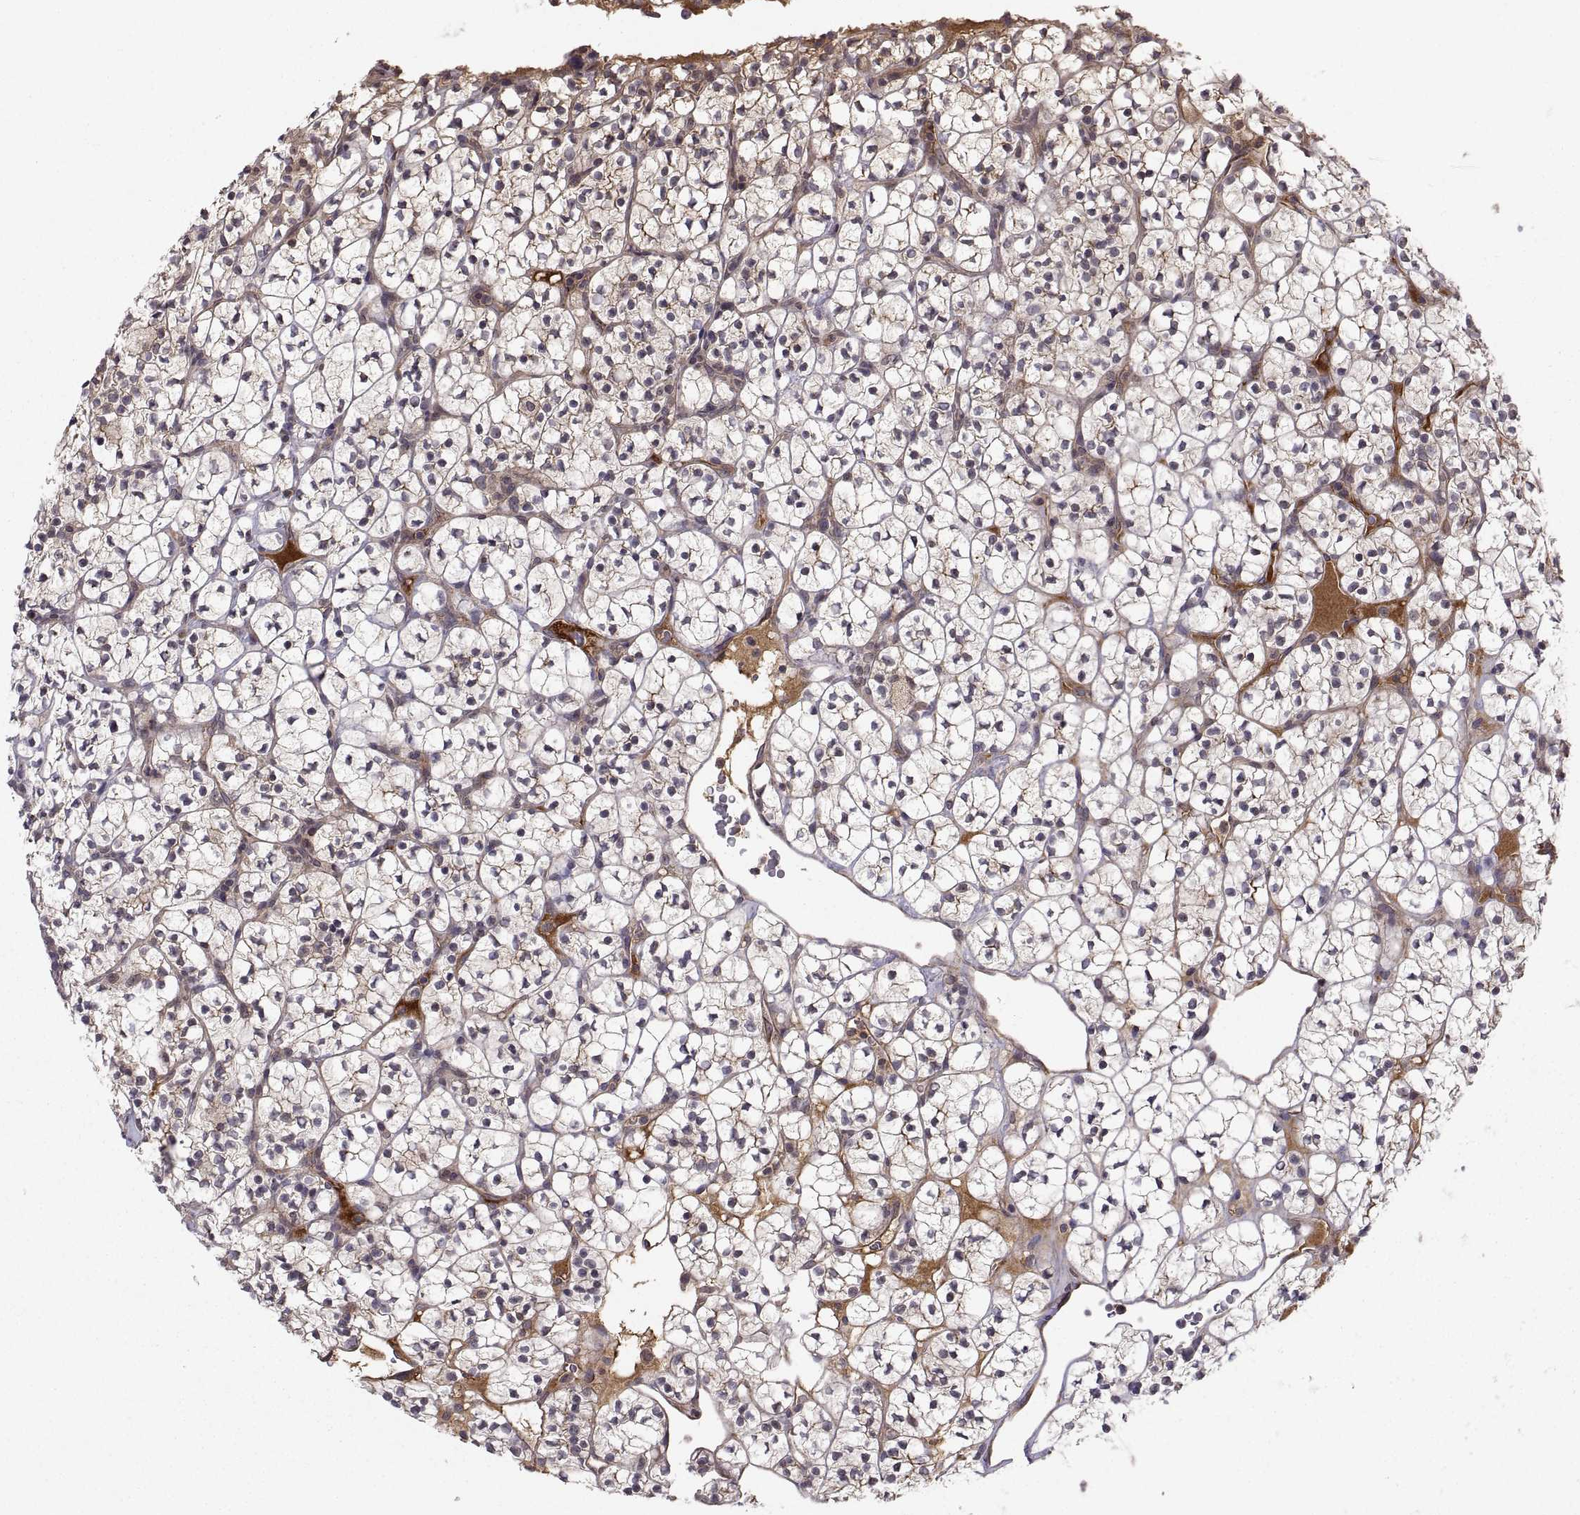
{"staining": {"intensity": "weak", "quantity": "25%-75%", "location": "cytoplasmic/membranous"}, "tissue": "renal cancer", "cell_type": "Tumor cells", "image_type": "cancer", "snomed": [{"axis": "morphology", "description": "Adenocarcinoma, NOS"}, {"axis": "topography", "description": "Kidney"}], "caption": "Renal cancer tissue exhibits weak cytoplasmic/membranous staining in approximately 25%-75% of tumor cells", "gene": "ABL2", "patient": {"sex": "female", "age": 89}}